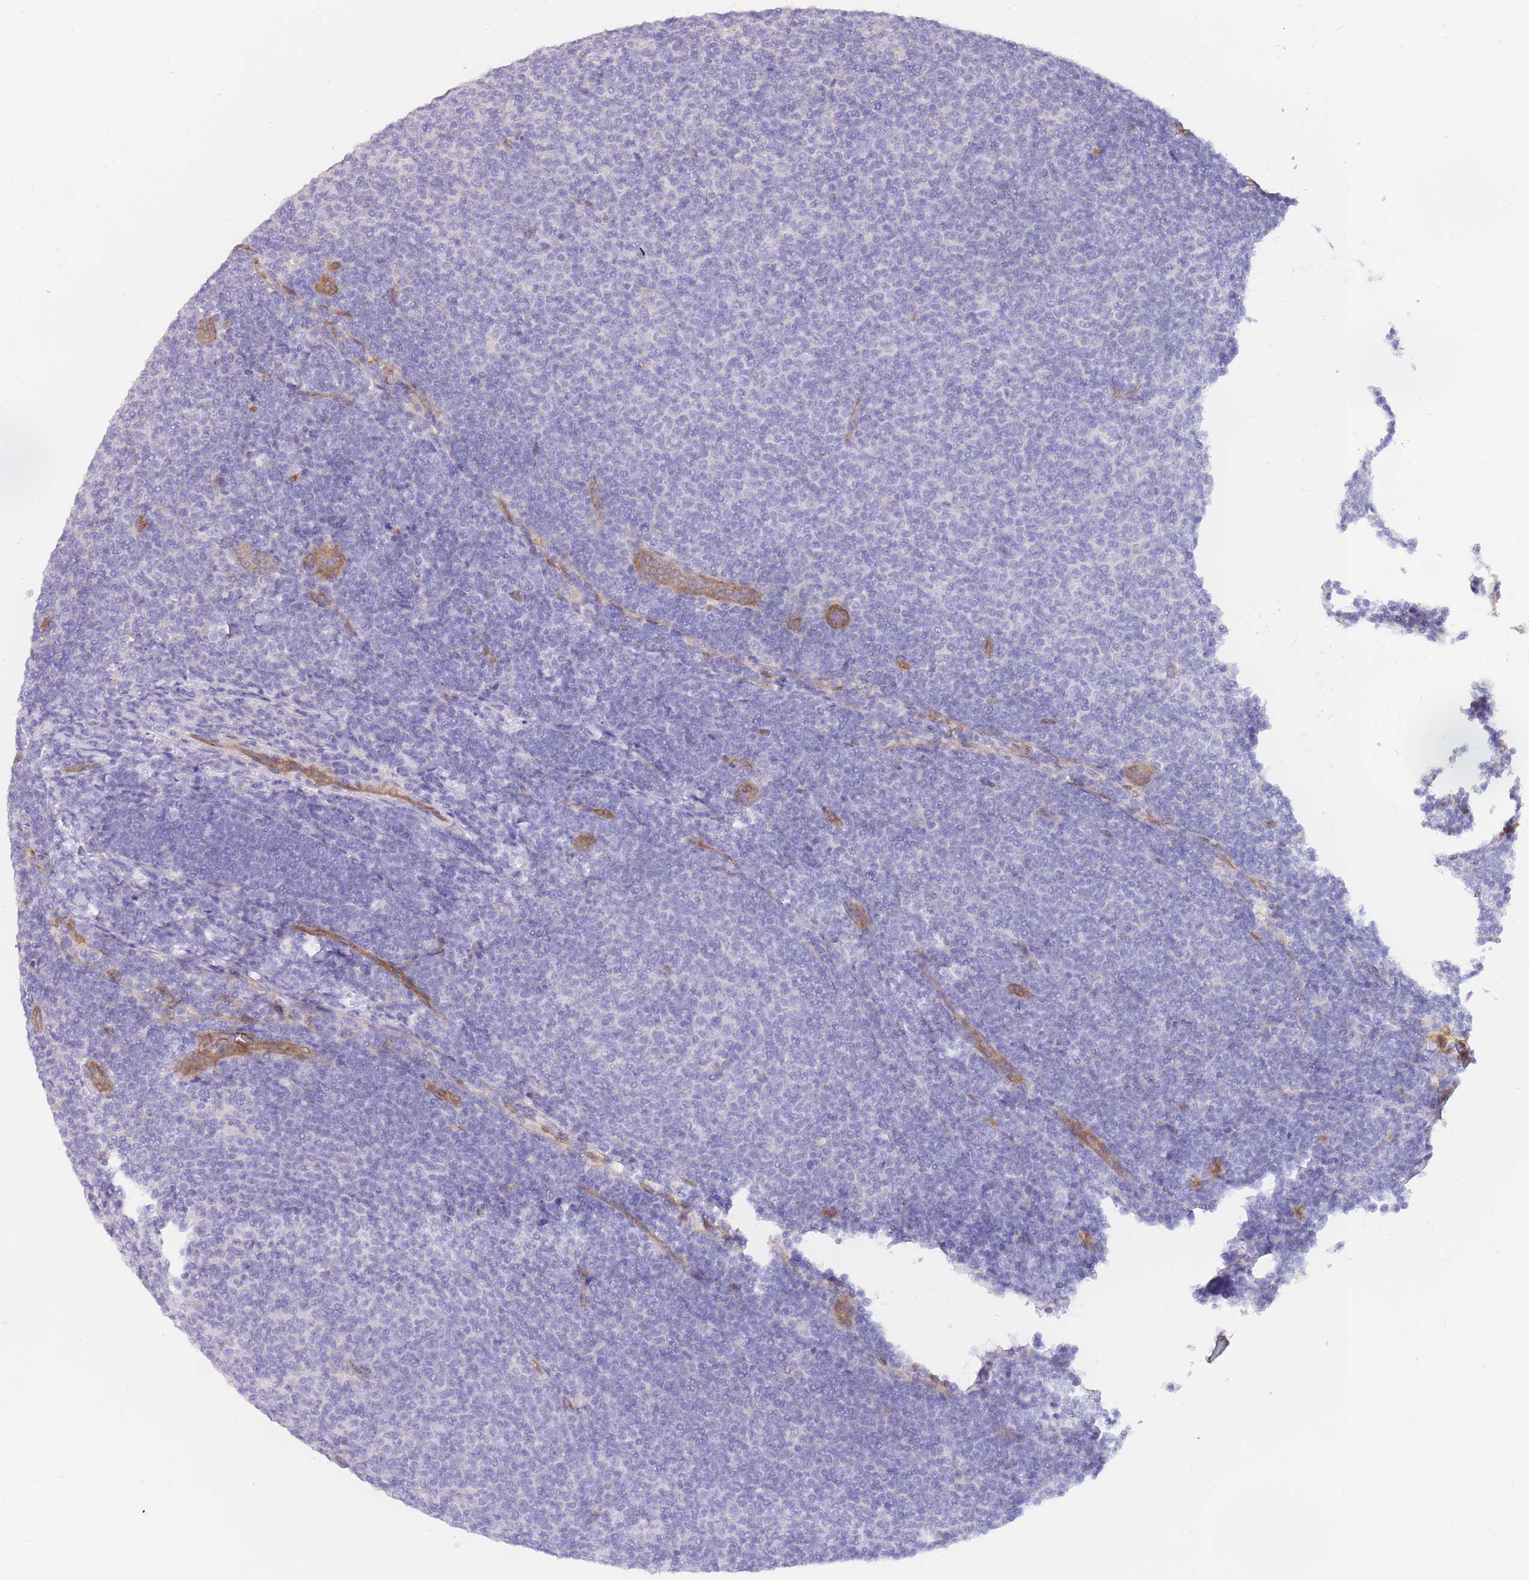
{"staining": {"intensity": "negative", "quantity": "none", "location": "none"}, "tissue": "lymphoma", "cell_type": "Tumor cells", "image_type": "cancer", "snomed": [{"axis": "morphology", "description": "Malignant lymphoma, non-Hodgkin's type, Low grade"}, {"axis": "topography", "description": "Lymph node"}], "caption": "A photomicrograph of human malignant lymphoma, non-Hodgkin's type (low-grade) is negative for staining in tumor cells.", "gene": "SULT1A1", "patient": {"sex": "male", "age": 66}}